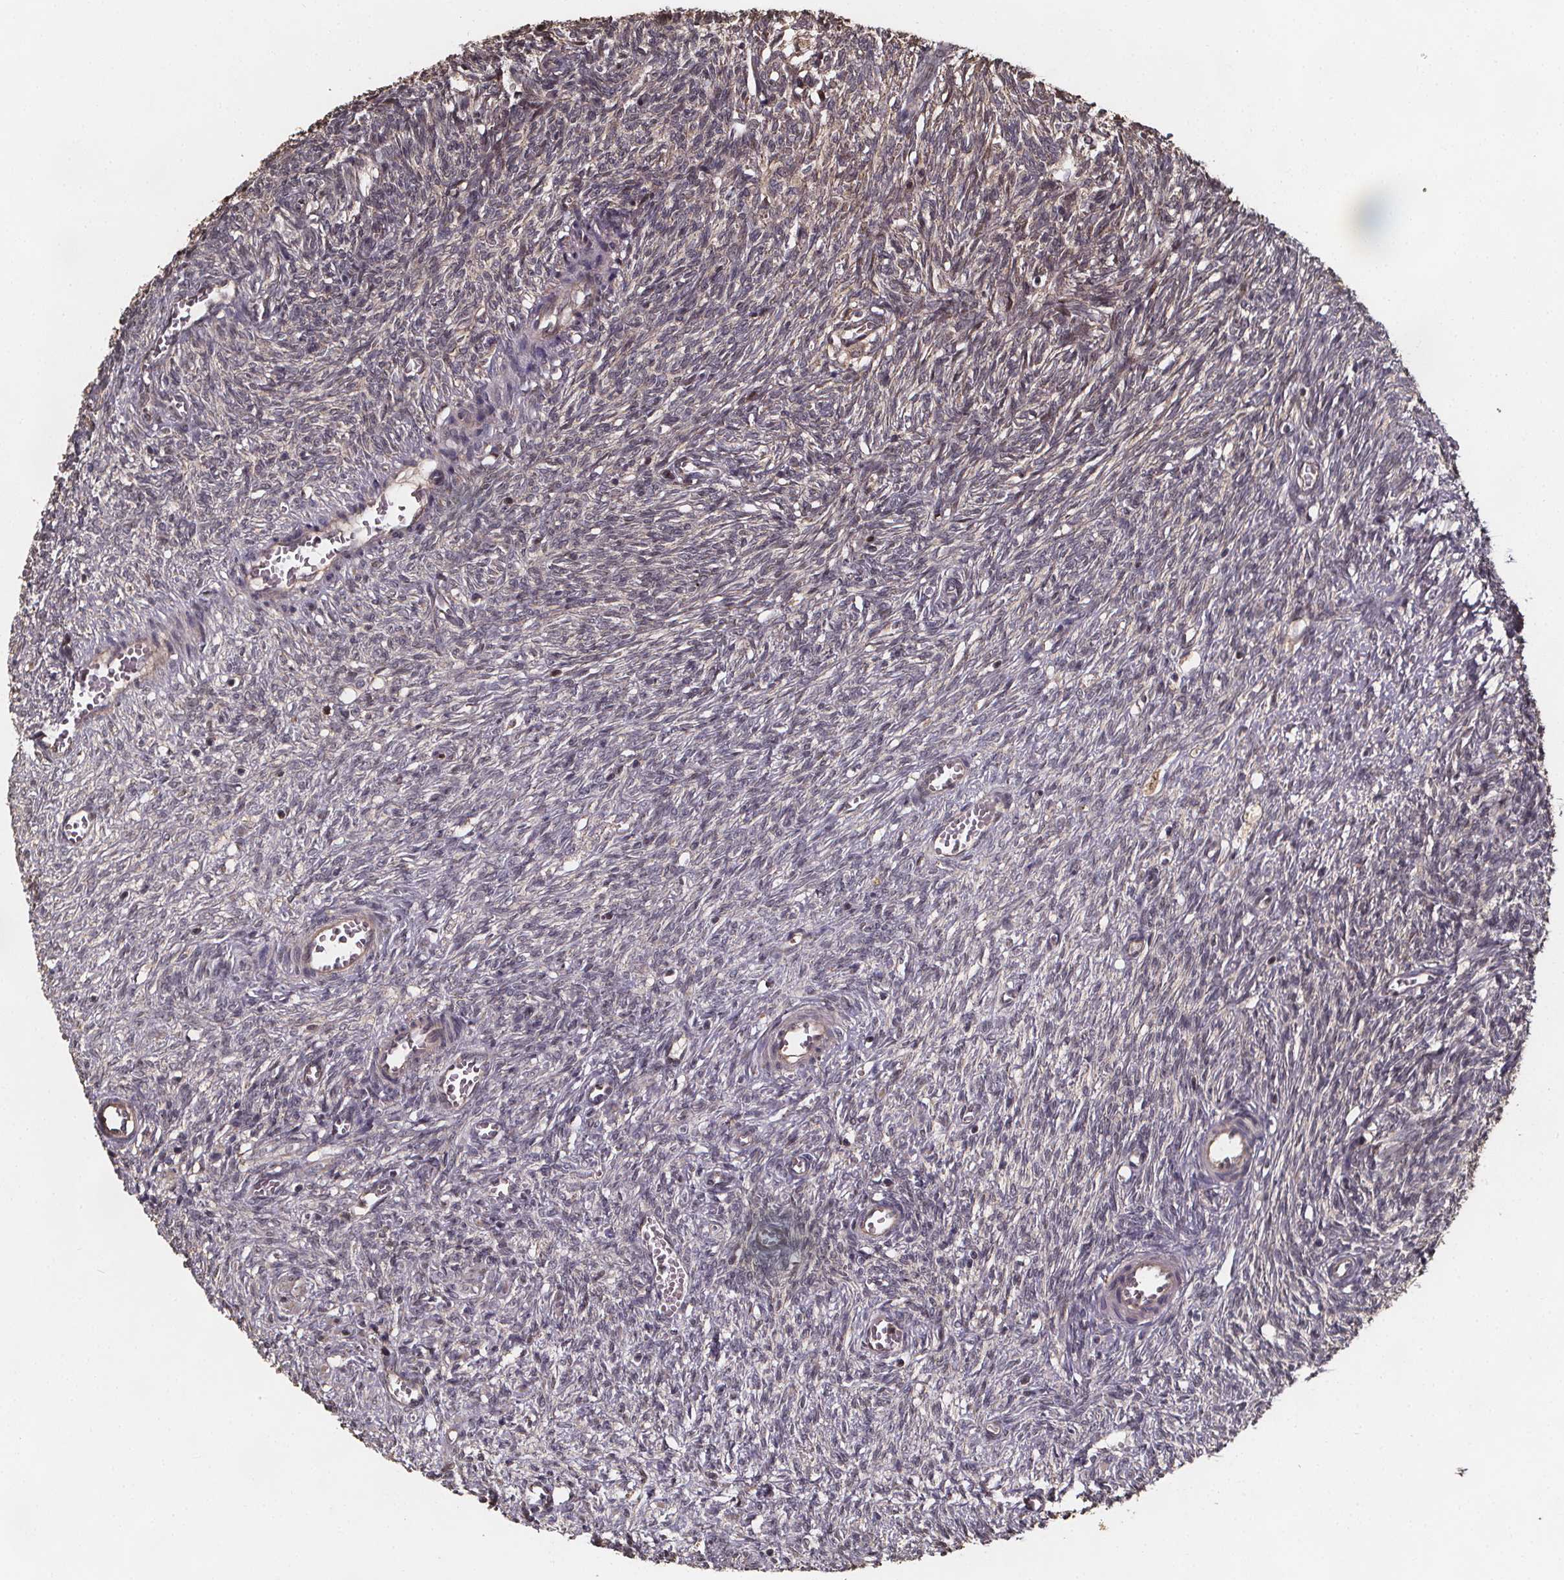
{"staining": {"intensity": "negative", "quantity": "none", "location": "none"}, "tissue": "ovary", "cell_type": "Follicle cells", "image_type": "normal", "snomed": [{"axis": "morphology", "description": "Normal tissue, NOS"}, {"axis": "topography", "description": "Ovary"}], "caption": "This is a micrograph of immunohistochemistry staining of benign ovary, which shows no staining in follicle cells. Nuclei are stained in blue.", "gene": "ZNF879", "patient": {"sex": "female", "age": 46}}